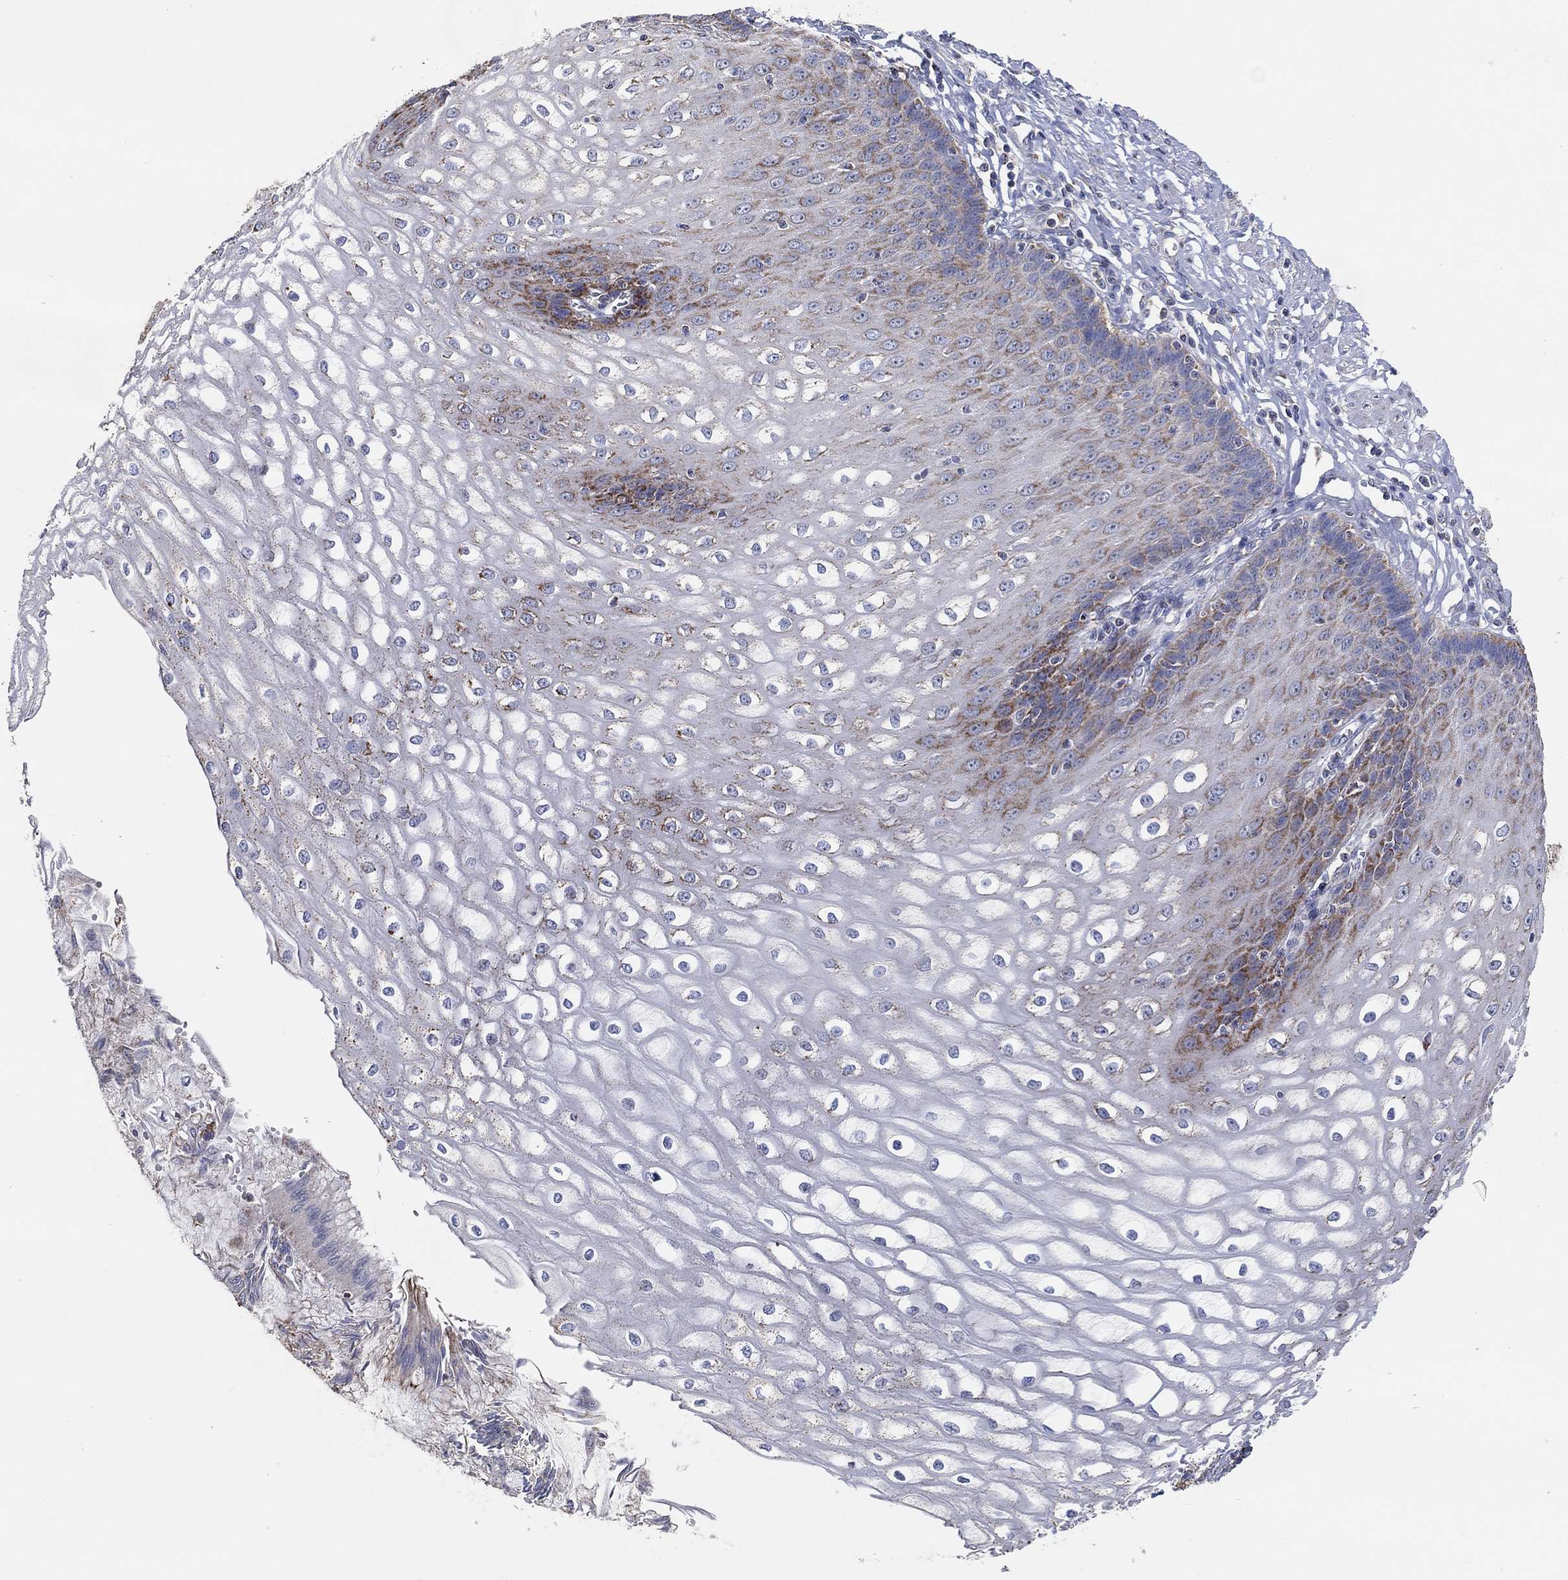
{"staining": {"intensity": "moderate", "quantity": "<25%", "location": "cytoplasmic/membranous"}, "tissue": "esophagus", "cell_type": "Squamous epithelial cells", "image_type": "normal", "snomed": [{"axis": "morphology", "description": "Normal tissue, NOS"}, {"axis": "topography", "description": "Esophagus"}], "caption": "Esophagus stained for a protein (brown) demonstrates moderate cytoplasmic/membranous positive expression in approximately <25% of squamous epithelial cells.", "gene": "GCAT", "patient": {"sex": "male", "age": 58}}